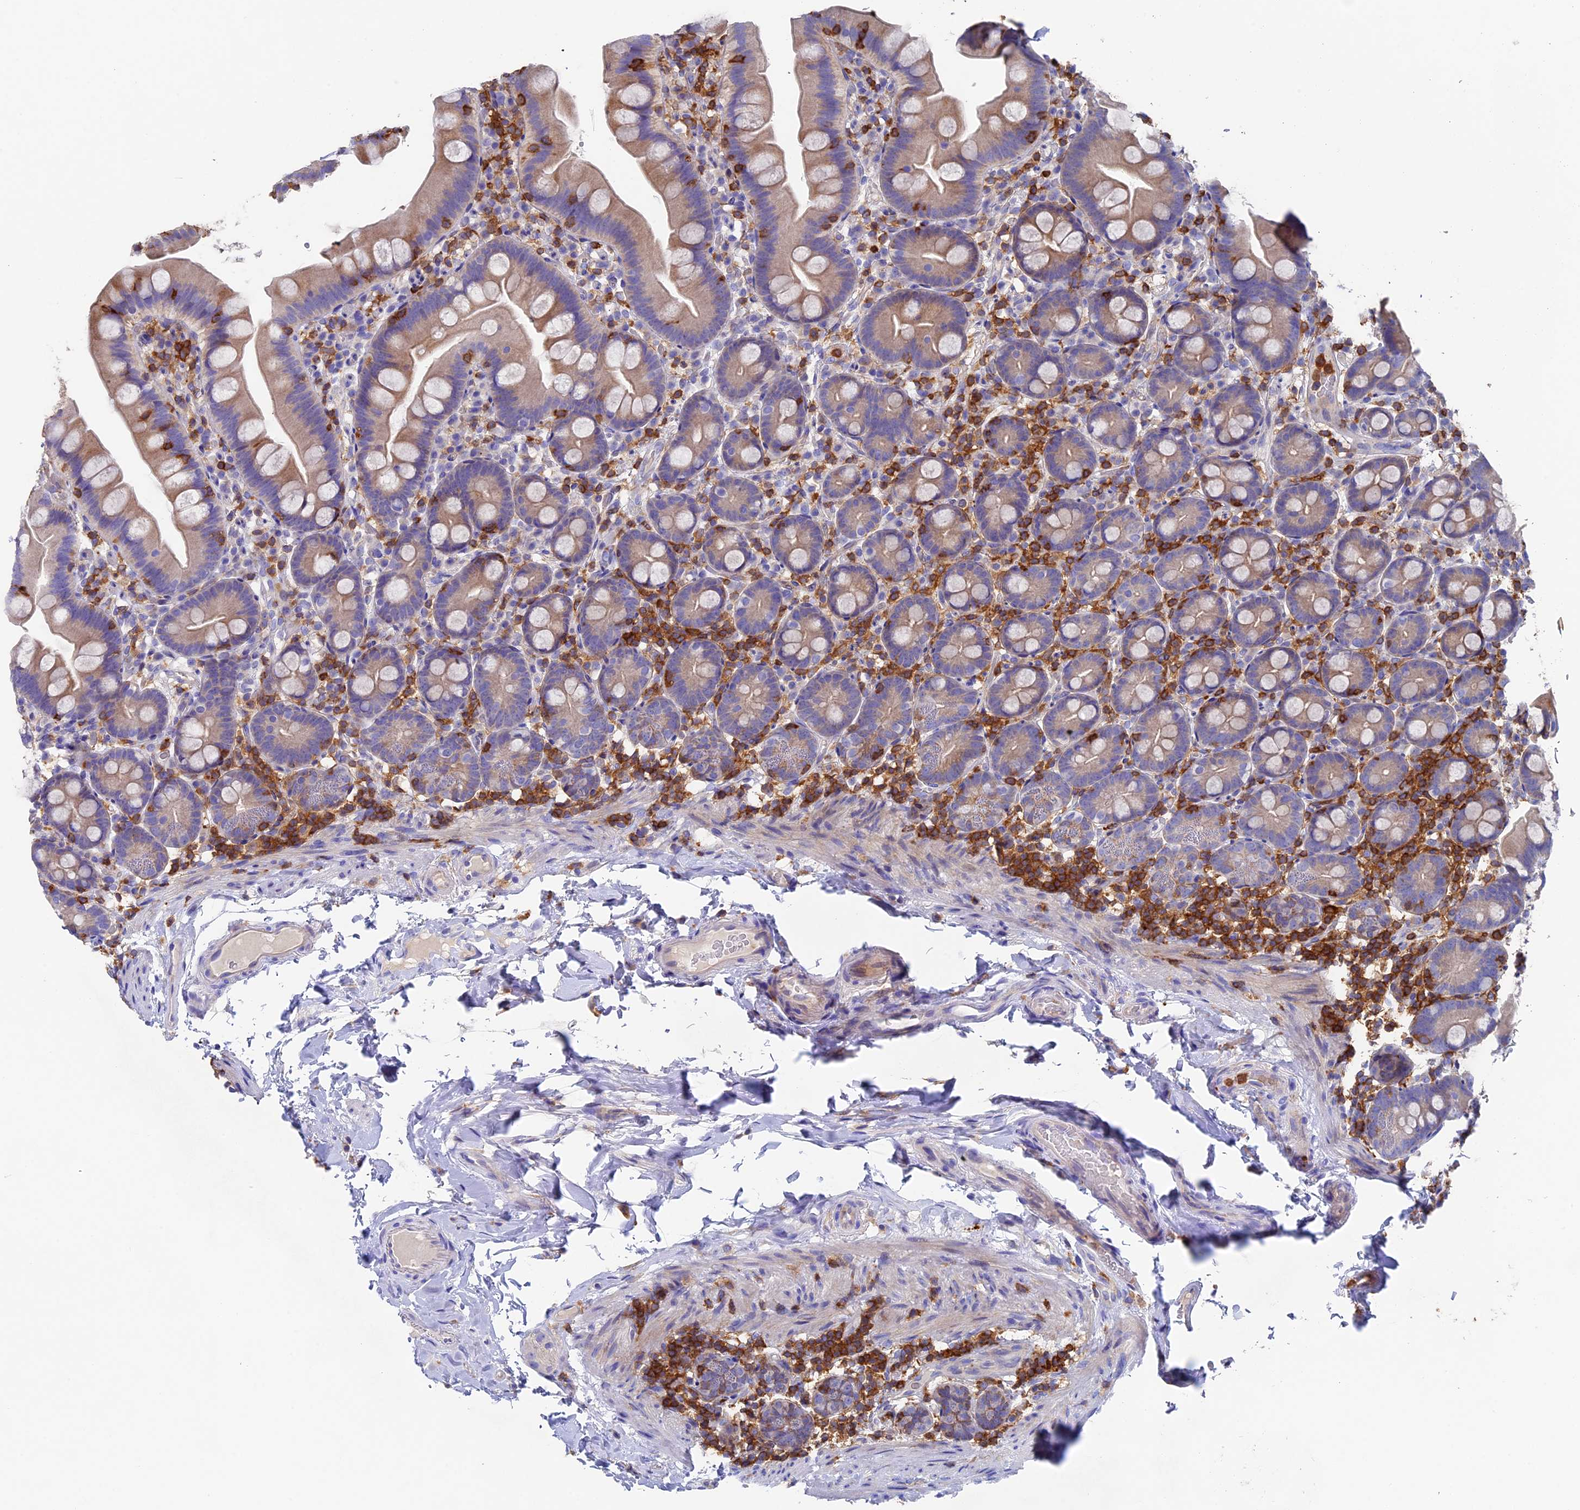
{"staining": {"intensity": "weak", "quantity": "25%-75%", "location": "cytoplasmic/membranous"}, "tissue": "small intestine", "cell_type": "Glandular cells", "image_type": "normal", "snomed": [{"axis": "morphology", "description": "Normal tissue, NOS"}, {"axis": "topography", "description": "Small intestine"}], "caption": "The micrograph demonstrates a brown stain indicating the presence of a protein in the cytoplasmic/membranous of glandular cells in small intestine. The staining was performed using DAB, with brown indicating positive protein expression. Nuclei are stained blue with hematoxylin.", "gene": "ADAT1", "patient": {"sex": "female", "age": 68}}